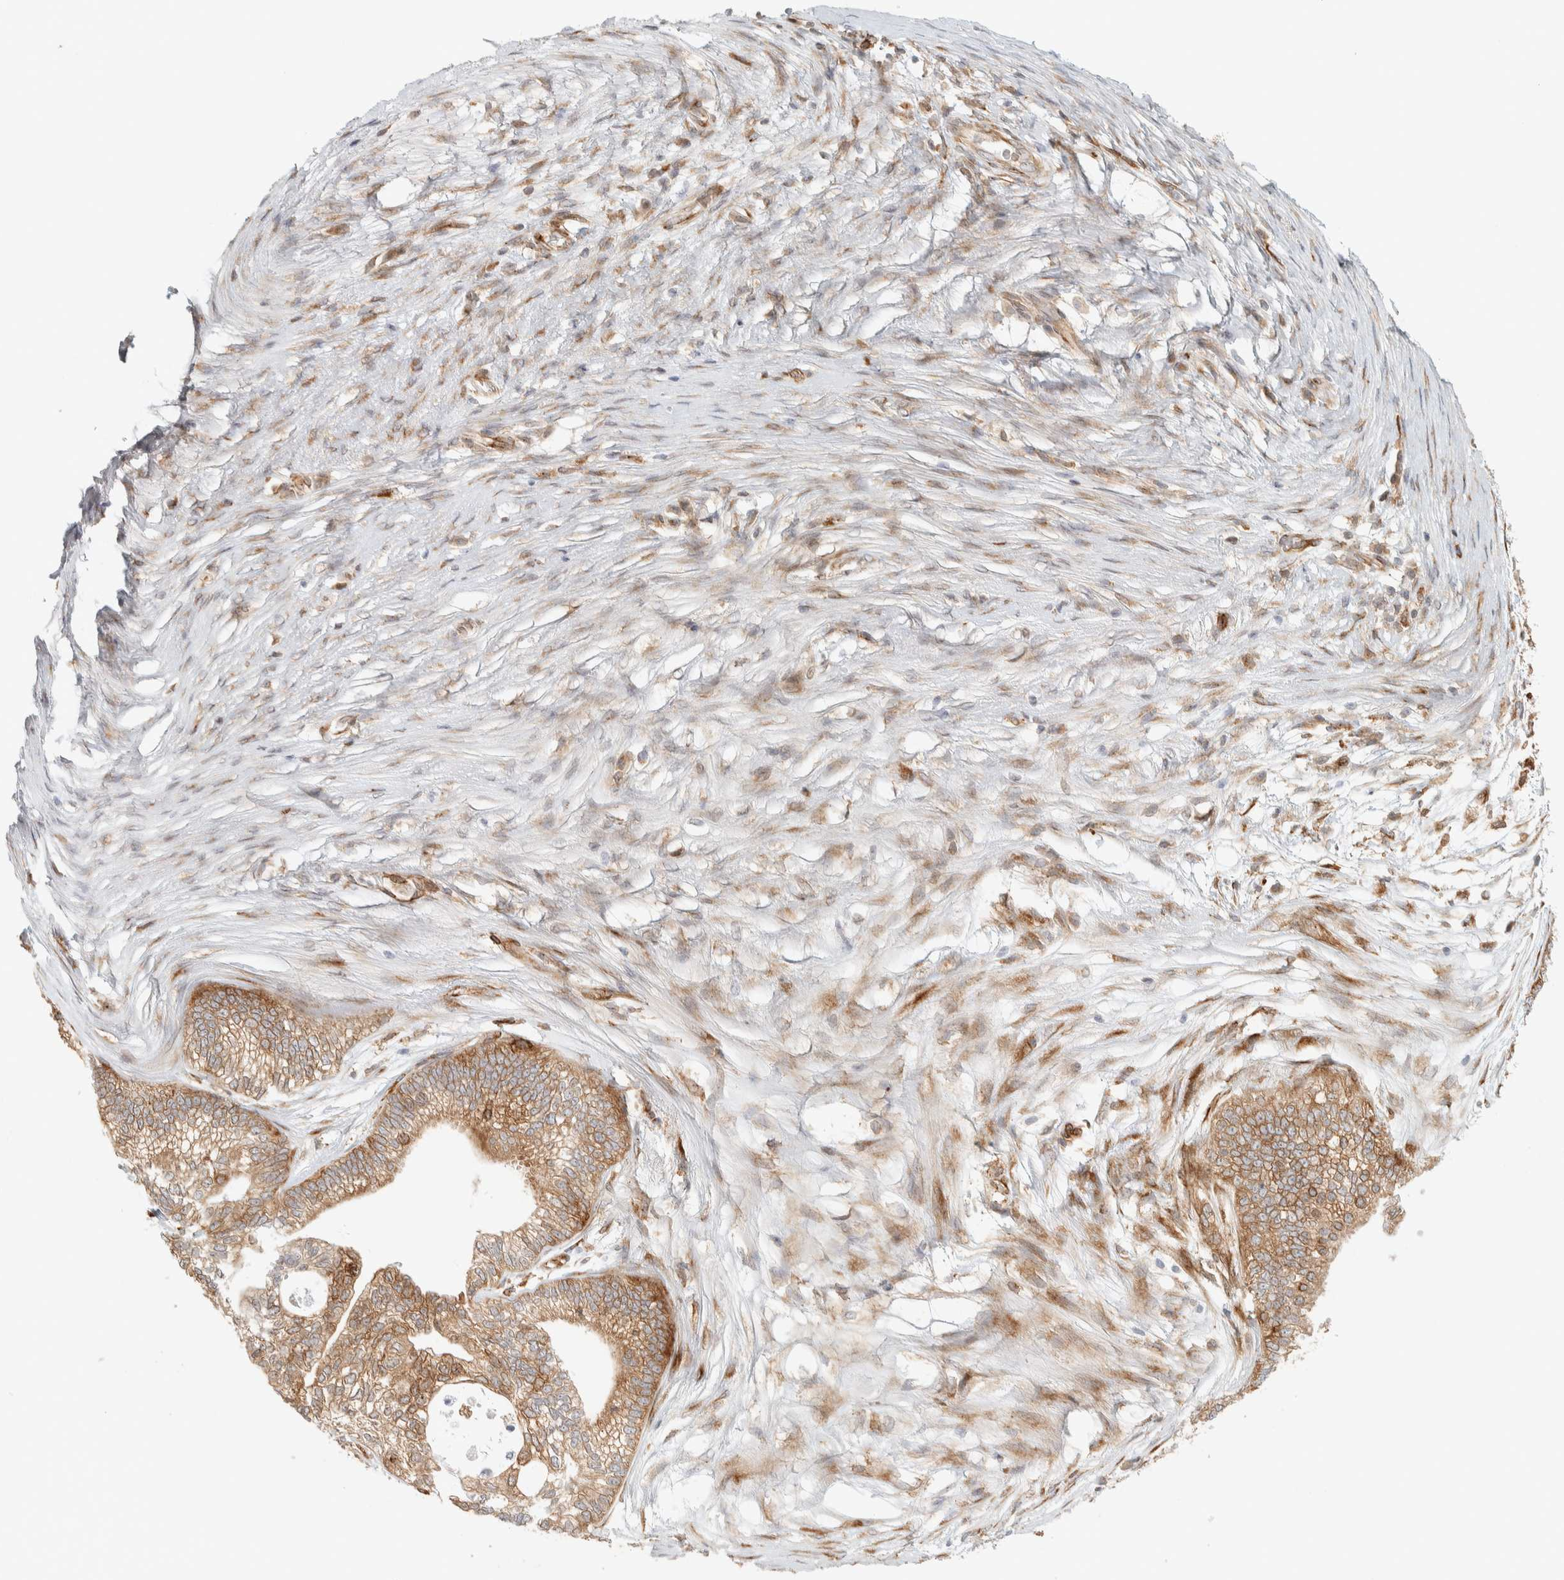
{"staining": {"intensity": "moderate", "quantity": ">75%", "location": "cytoplasmic/membranous"}, "tissue": "pancreatic cancer", "cell_type": "Tumor cells", "image_type": "cancer", "snomed": [{"axis": "morphology", "description": "Adenocarcinoma, NOS"}, {"axis": "topography", "description": "Pancreas"}], "caption": "Immunohistochemistry (IHC) staining of adenocarcinoma (pancreatic), which shows medium levels of moderate cytoplasmic/membranous positivity in about >75% of tumor cells indicating moderate cytoplasmic/membranous protein positivity. The staining was performed using DAB (3,3'-diaminobenzidine) (brown) for protein detection and nuclei were counterstained in hematoxylin (blue).", "gene": "LLGL2", "patient": {"sex": "male", "age": 72}}